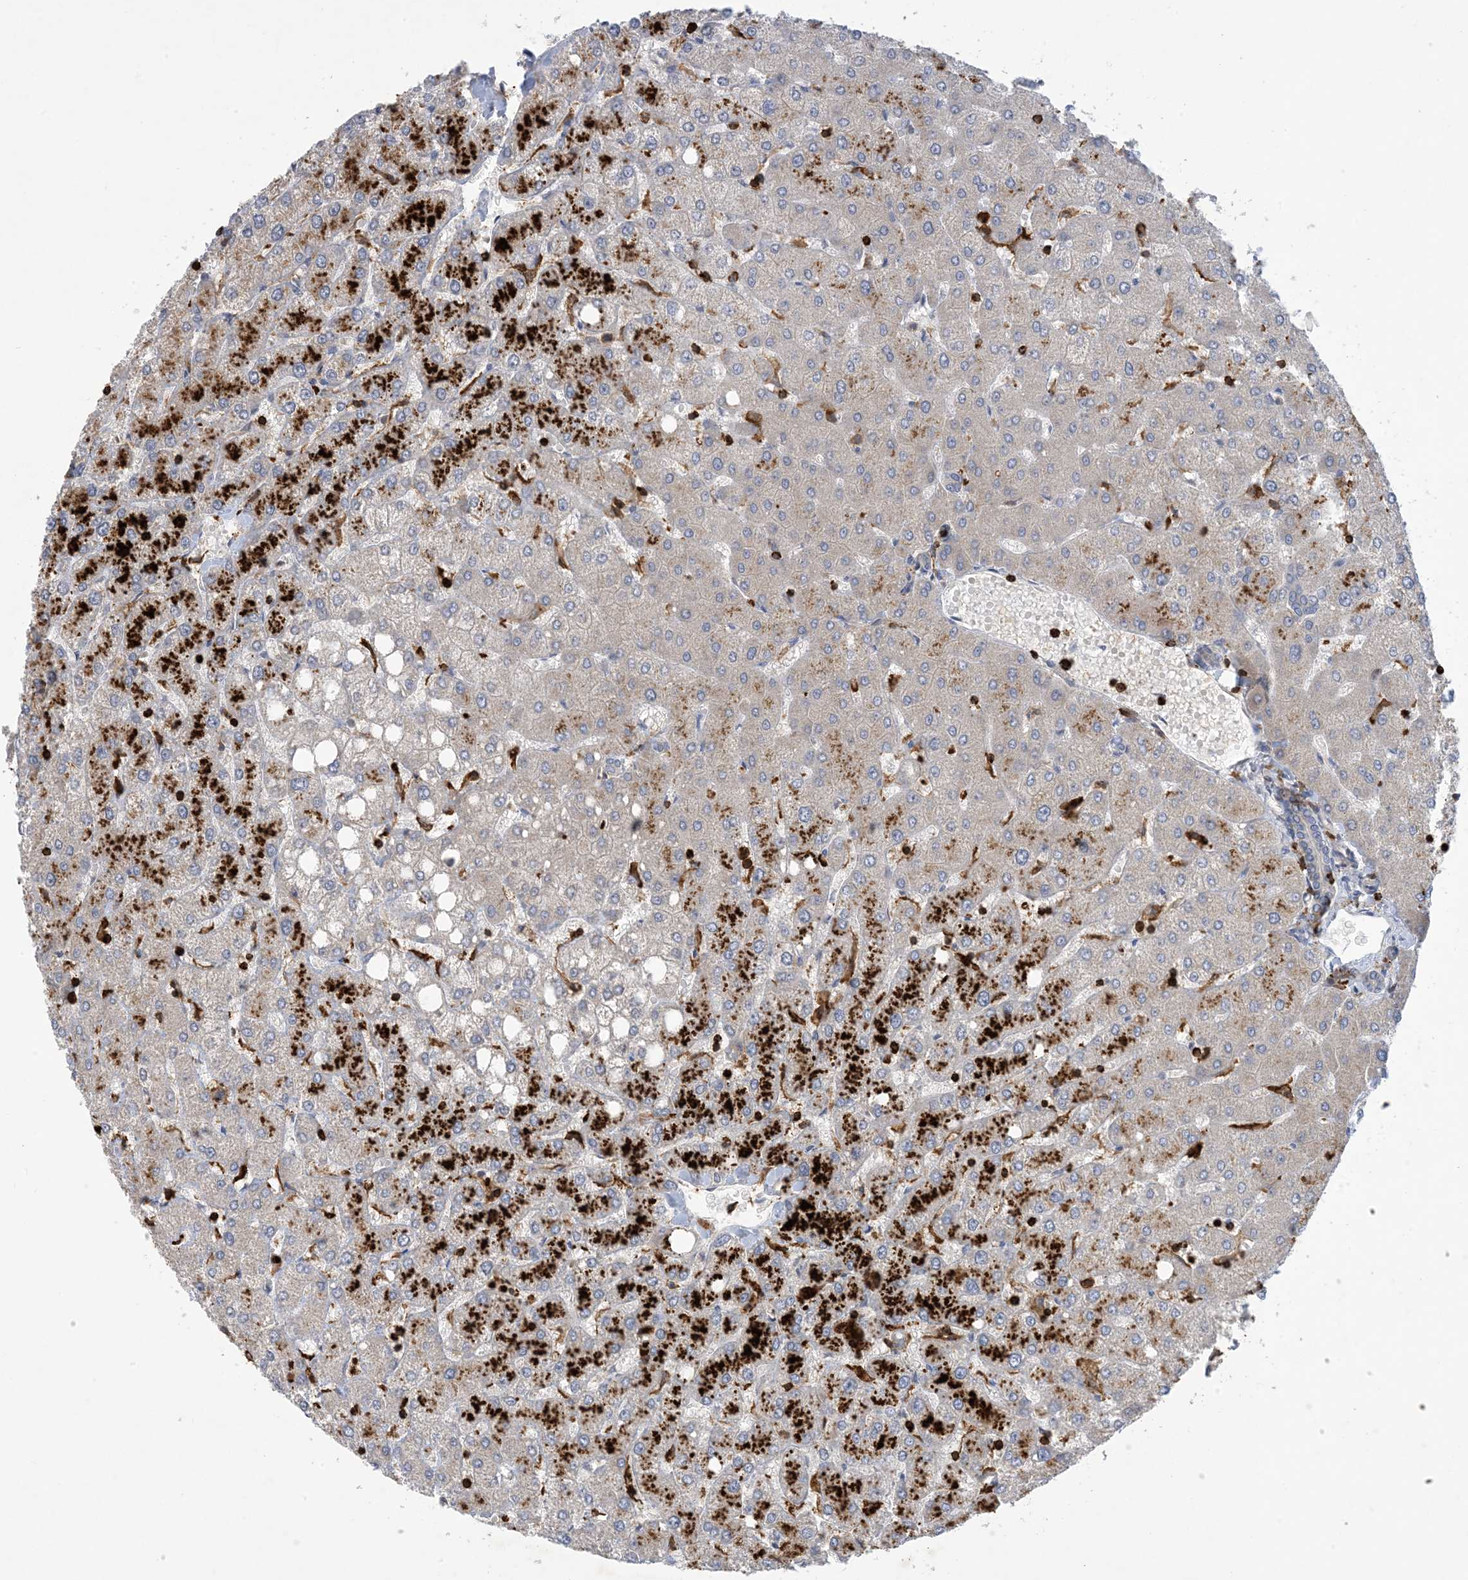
{"staining": {"intensity": "negative", "quantity": "none", "location": "none"}, "tissue": "liver", "cell_type": "Cholangiocytes", "image_type": "normal", "snomed": [{"axis": "morphology", "description": "Normal tissue, NOS"}, {"axis": "topography", "description": "Liver"}], "caption": "The micrograph displays no staining of cholangiocytes in benign liver.", "gene": "AK9", "patient": {"sex": "female", "age": 54}}